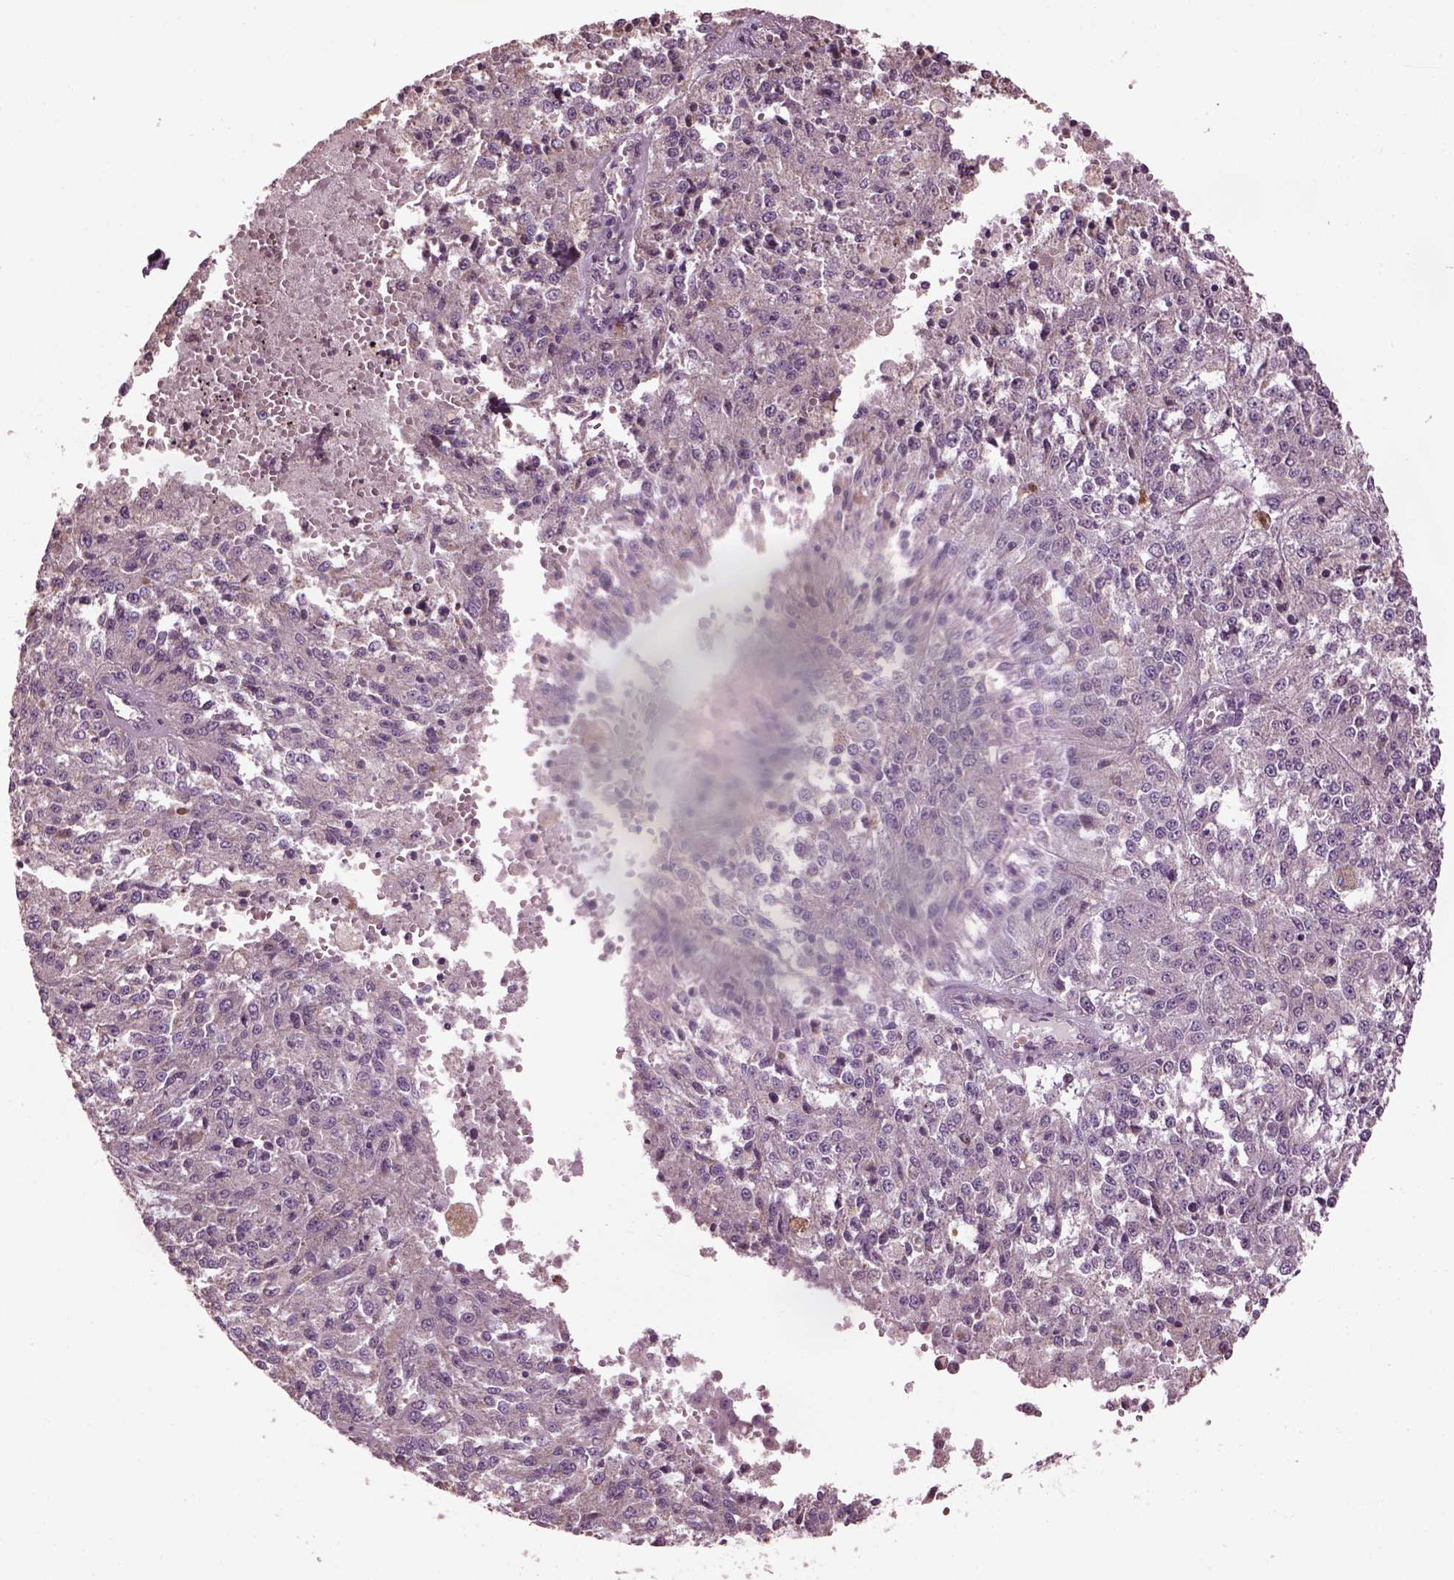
{"staining": {"intensity": "negative", "quantity": "none", "location": "none"}, "tissue": "melanoma", "cell_type": "Tumor cells", "image_type": "cancer", "snomed": [{"axis": "morphology", "description": "Malignant melanoma, Metastatic site"}, {"axis": "topography", "description": "Lymph node"}], "caption": "Tumor cells are negative for protein expression in human melanoma. Nuclei are stained in blue.", "gene": "SPATA7", "patient": {"sex": "female", "age": 64}}